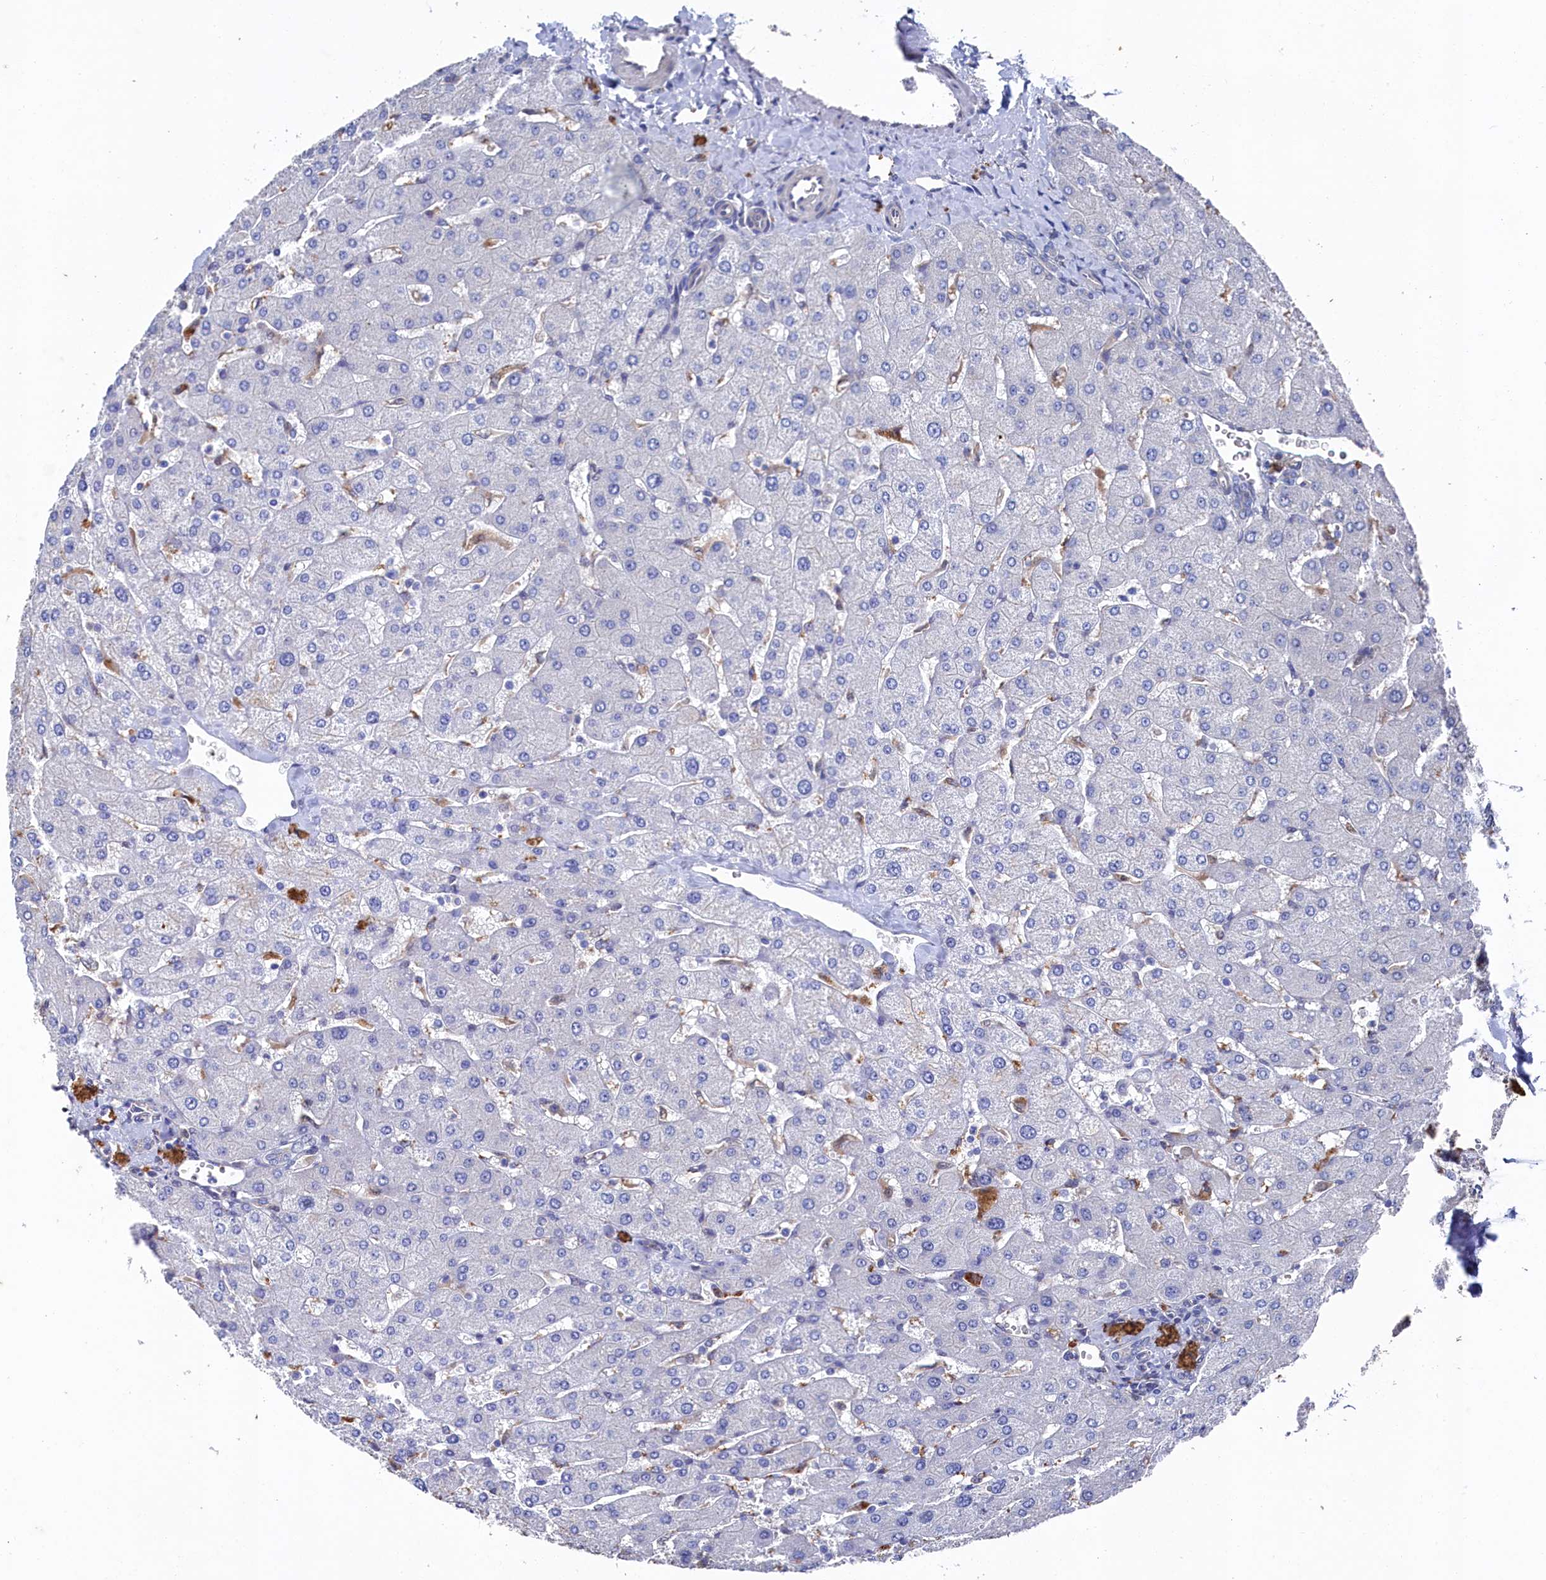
{"staining": {"intensity": "negative", "quantity": "none", "location": "none"}, "tissue": "liver", "cell_type": "Cholangiocytes", "image_type": "normal", "snomed": [{"axis": "morphology", "description": "Normal tissue, NOS"}, {"axis": "topography", "description": "Liver"}], "caption": "IHC histopathology image of normal liver: liver stained with DAB (3,3'-diaminobenzidine) exhibits no significant protein expression in cholangiocytes. (Brightfield microscopy of DAB immunohistochemistry (IHC) at high magnification).", "gene": "RNH1", "patient": {"sex": "male", "age": 55}}